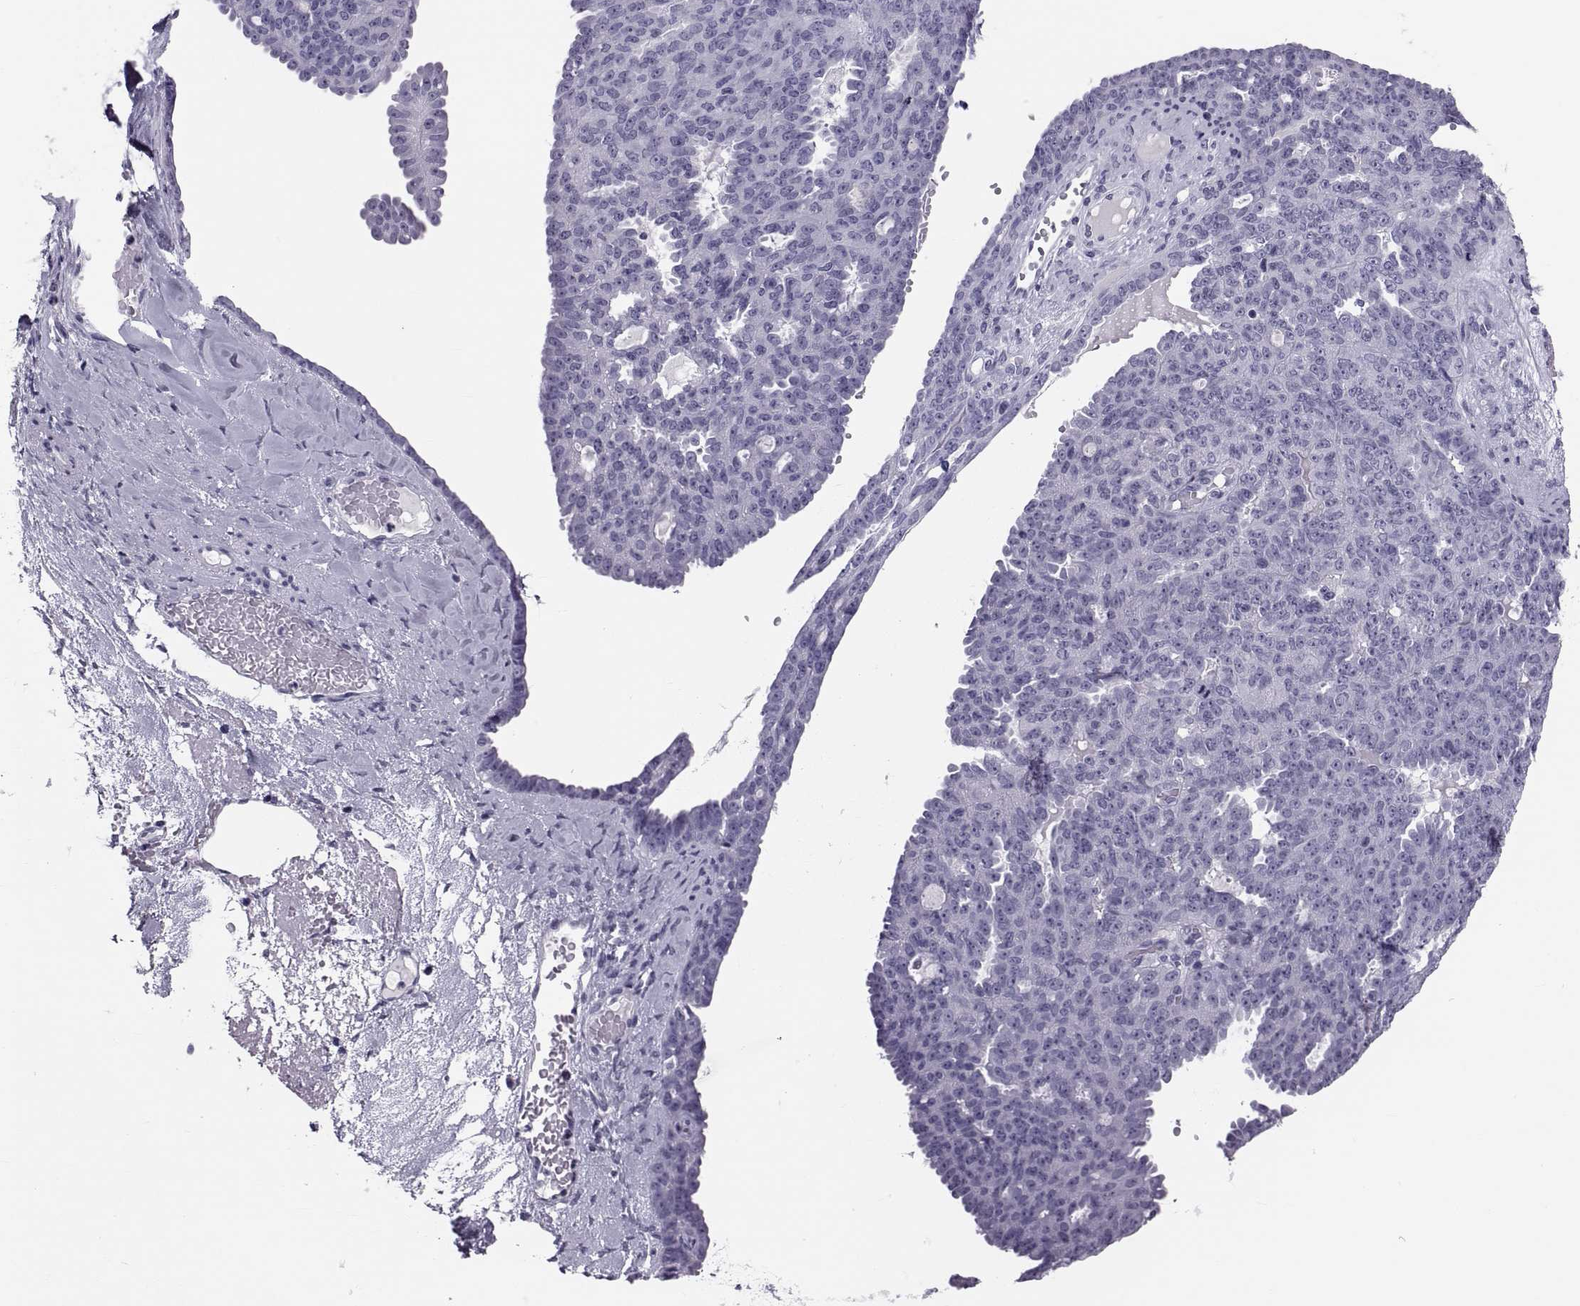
{"staining": {"intensity": "negative", "quantity": "none", "location": "none"}, "tissue": "ovarian cancer", "cell_type": "Tumor cells", "image_type": "cancer", "snomed": [{"axis": "morphology", "description": "Cystadenocarcinoma, serous, NOS"}, {"axis": "topography", "description": "Ovary"}], "caption": "Ovarian cancer (serous cystadenocarcinoma) was stained to show a protein in brown. There is no significant staining in tumor cells.", "gene": "CRISP1", "patient": {"sex": "female", "age": 71}}